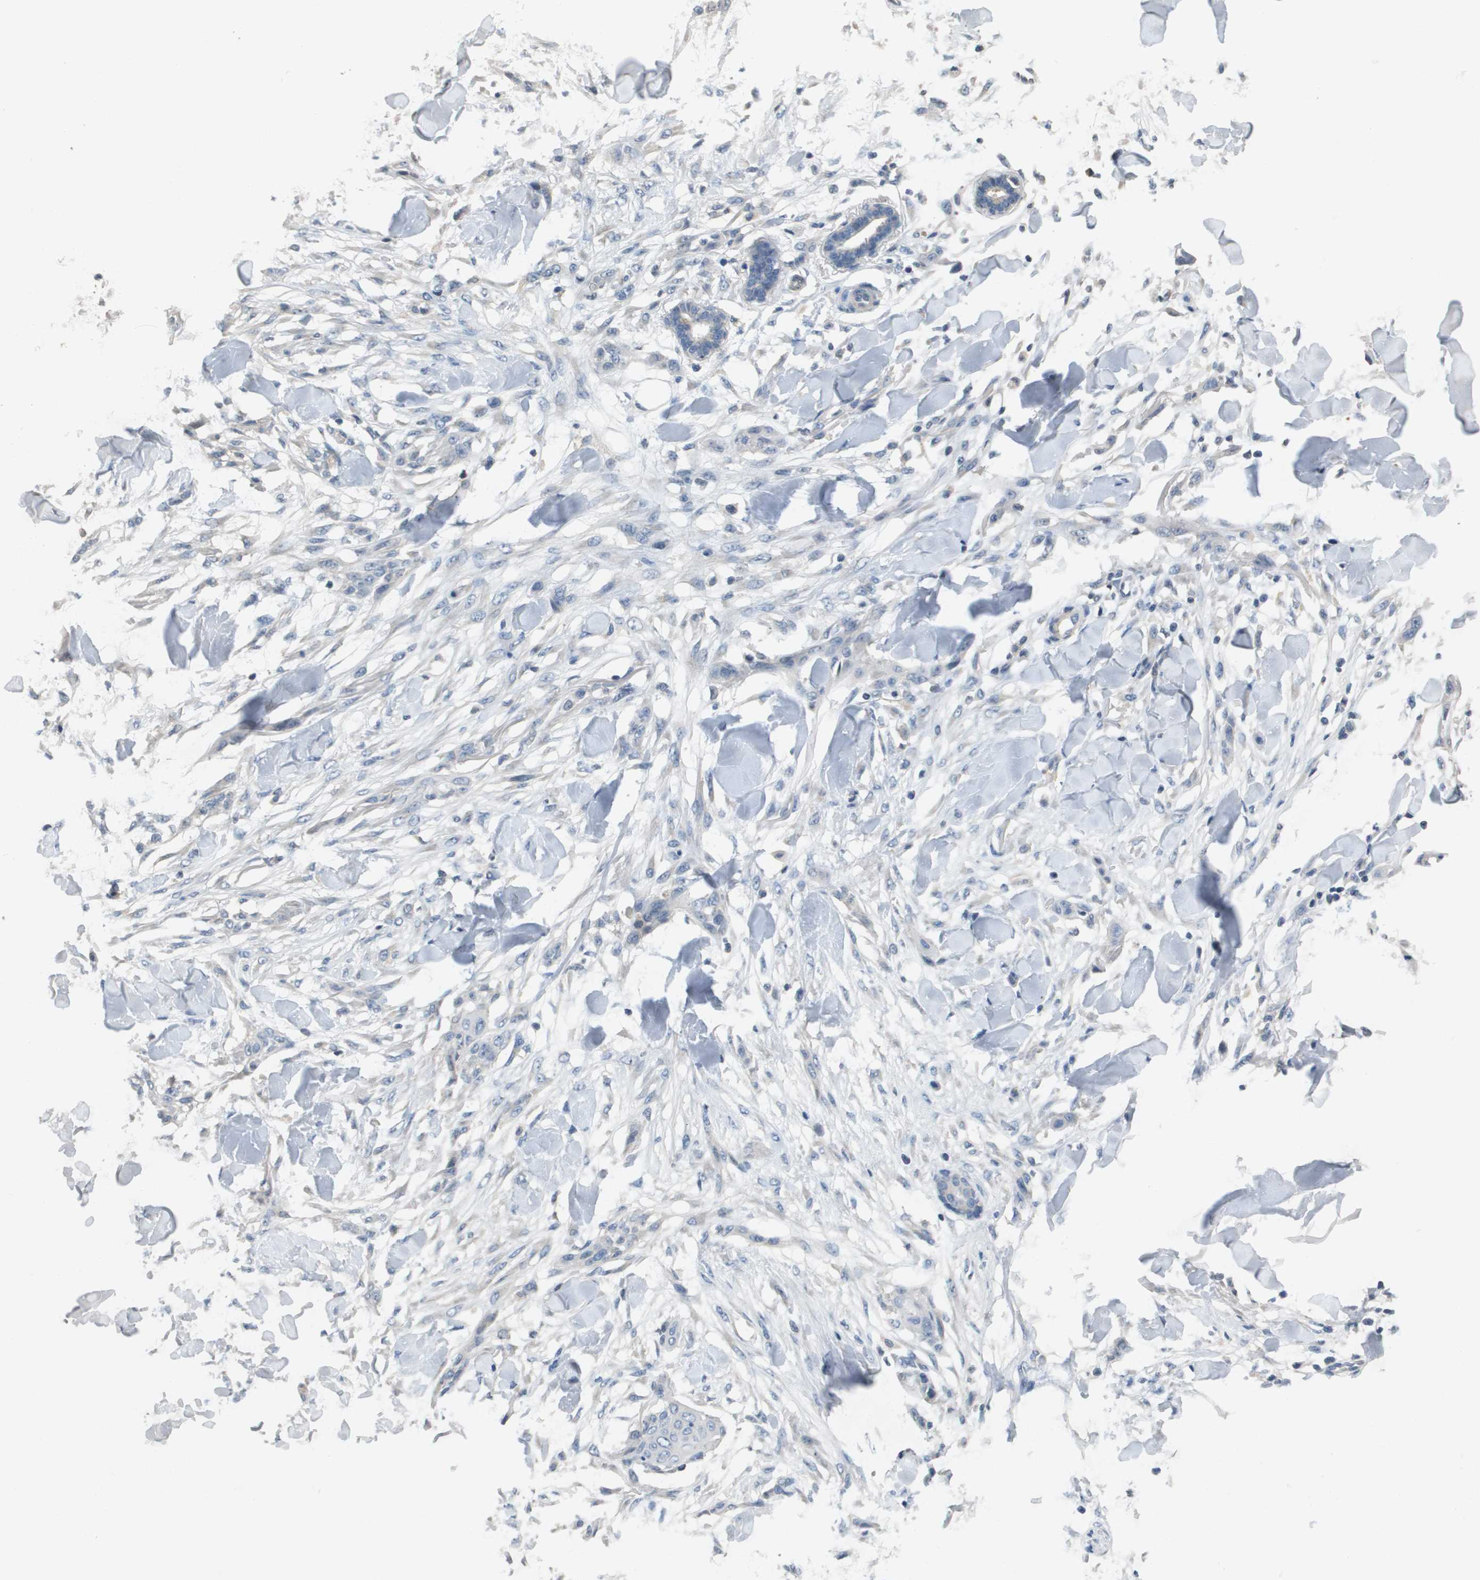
{"staining": {"intensity": "negative", "quantity": "none", "location": "none"}, "tissue": "skin cancer", "cell_type": "Tumor cells", "image_type": "cancer", "snomed": [{"axis": "morphology", "description": "Normal tissue, NOS"}, {"axis": "morphology", "description": "Squamous cell carcinoma, NOS"}, {"axis": "topography", "description": "Skin"}], "caption": "Human skin cancer (squamous cell carcinoma) stained for a protein using IHC demonstrates no positivity in tumor cells.", "gene": "CAPN11", "patient": {"sex": "female", "age": 59}}